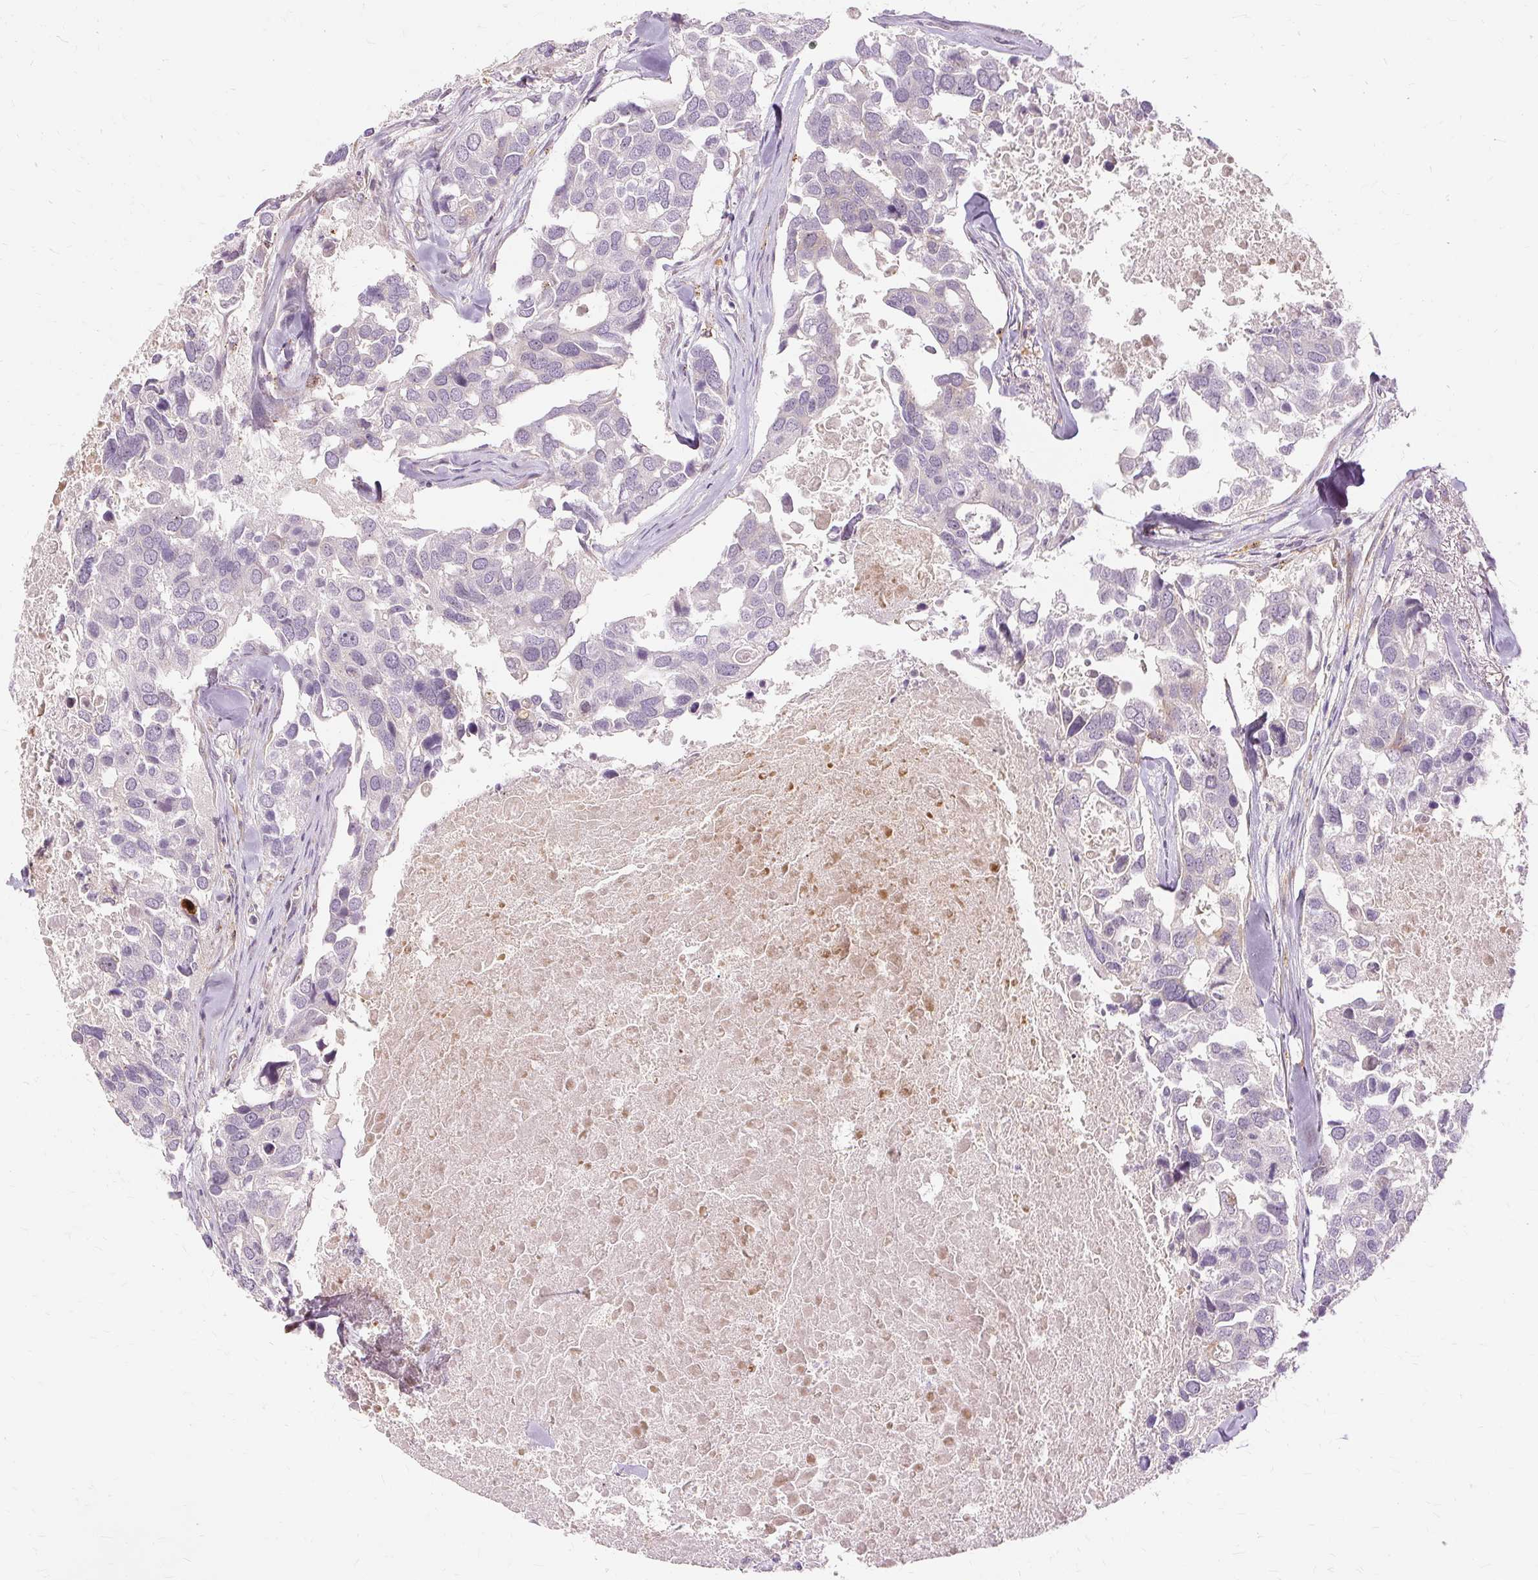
{"staining": {"intensity": "negative", "quantity": "none", "location": "none"}, "tissue": "breast cancer", "cell_type": "Tumor cells", "image_type": "cancer", "snomed": [{"axis": "morphology", "description": "Duct carcinoma"}, {"axis": "topography", "description": "Breast"}], "caption": "Image shows no significant protein positivity in tumor cells of breast cancer (intraductal carcinoma).", "gene": "MMACHC", "patient": {"sex": "female", "age": 83}}